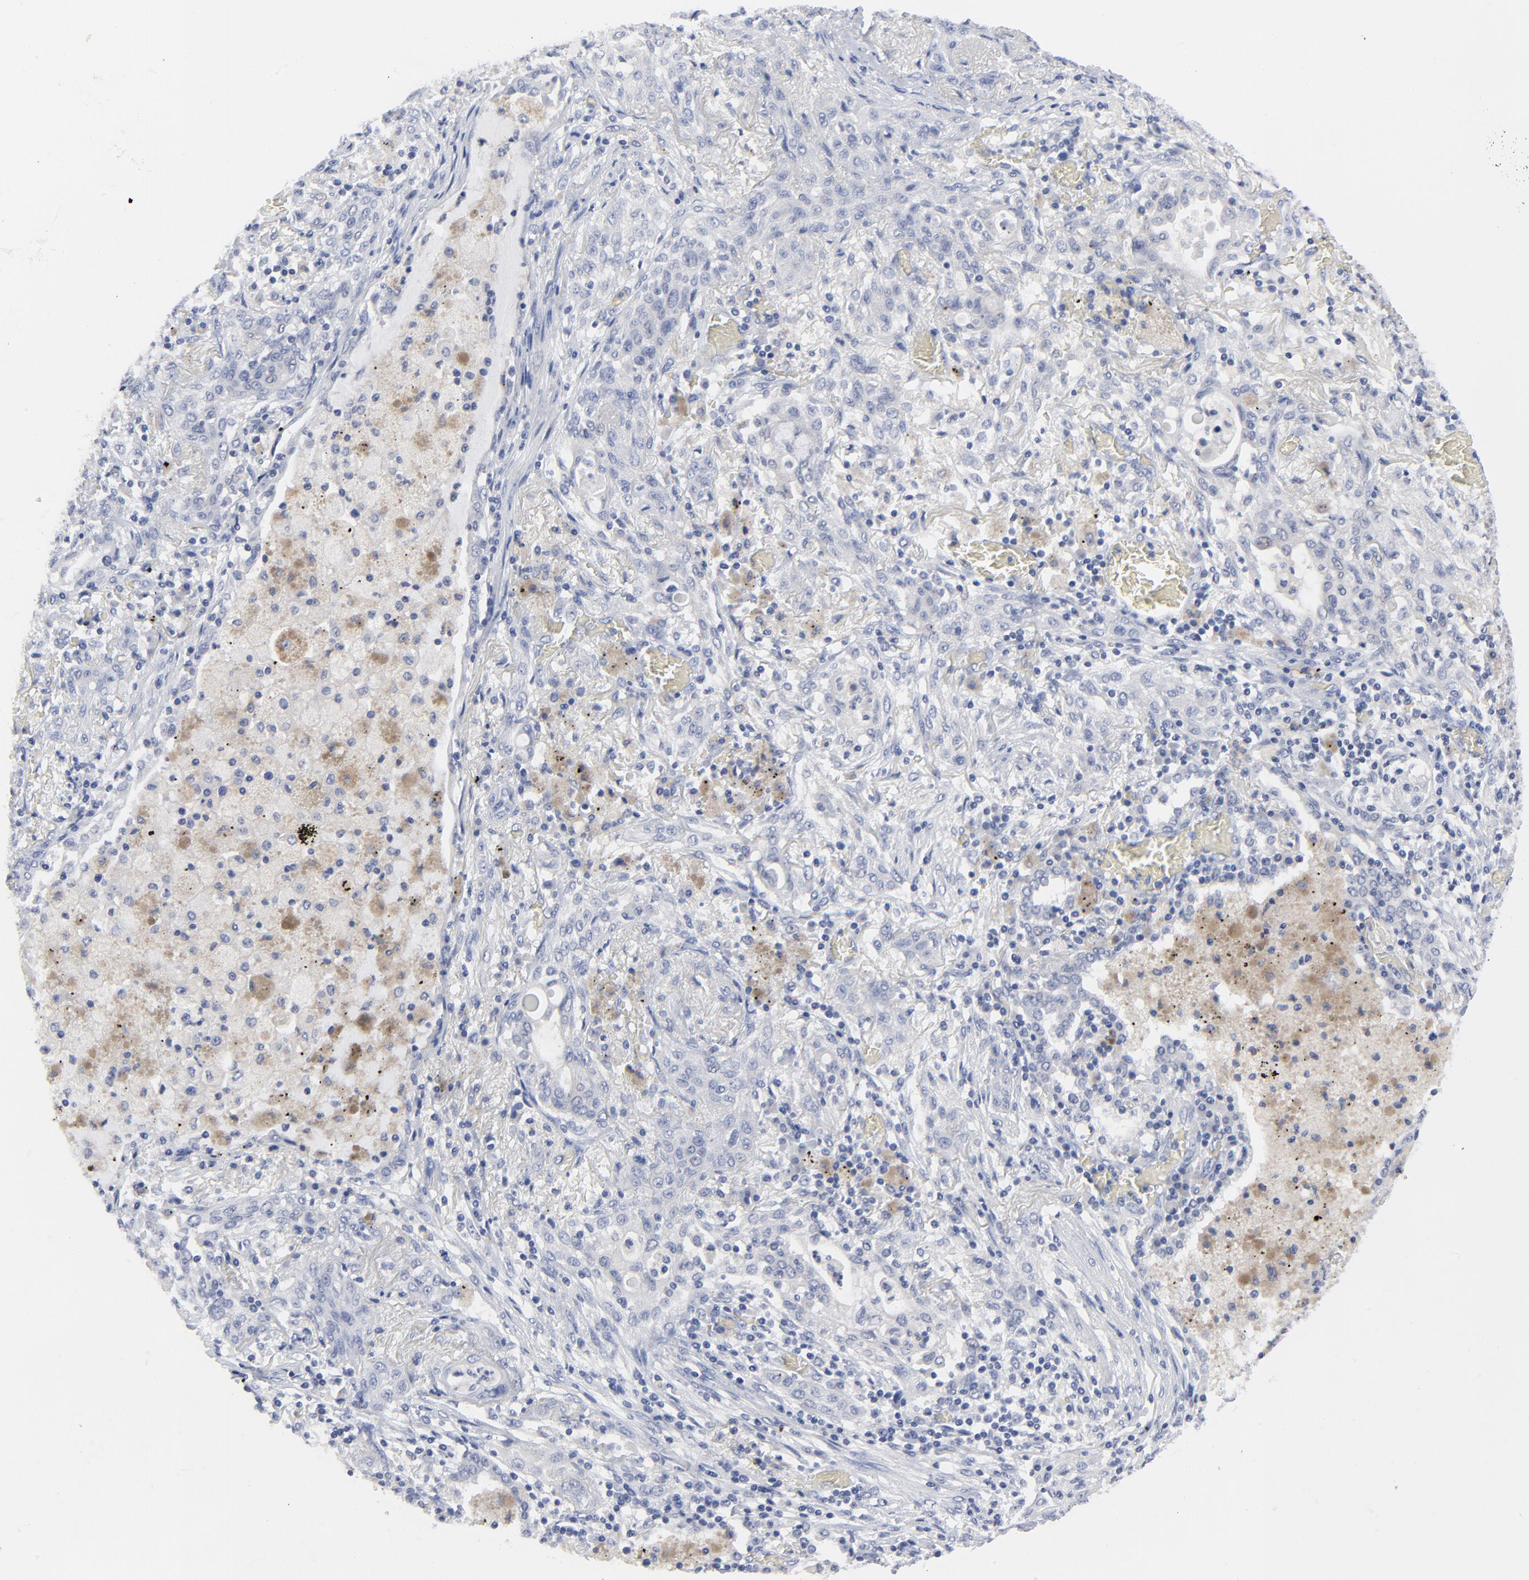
{"staining": {"intensity": "negative", "quantity": "none", "location": "none"}, "tissue": "lung cancer", "cell_type": "Tumor cells", "image_type": "cancer", "snomed": [{"axis": "morphology", "description": "Squamous cell carcinoma, NOS"}, {"axis": "topography", "description": "Lung"}], "caption": "Image shows no significant protein positivity in tumor cells of squamous cell carcinoma (lung). (Immunohistochemistry, brightfield microscopy, high magnification).", "gene": "CLEC4G", "patient": {"sex": "female", "age": 47}}